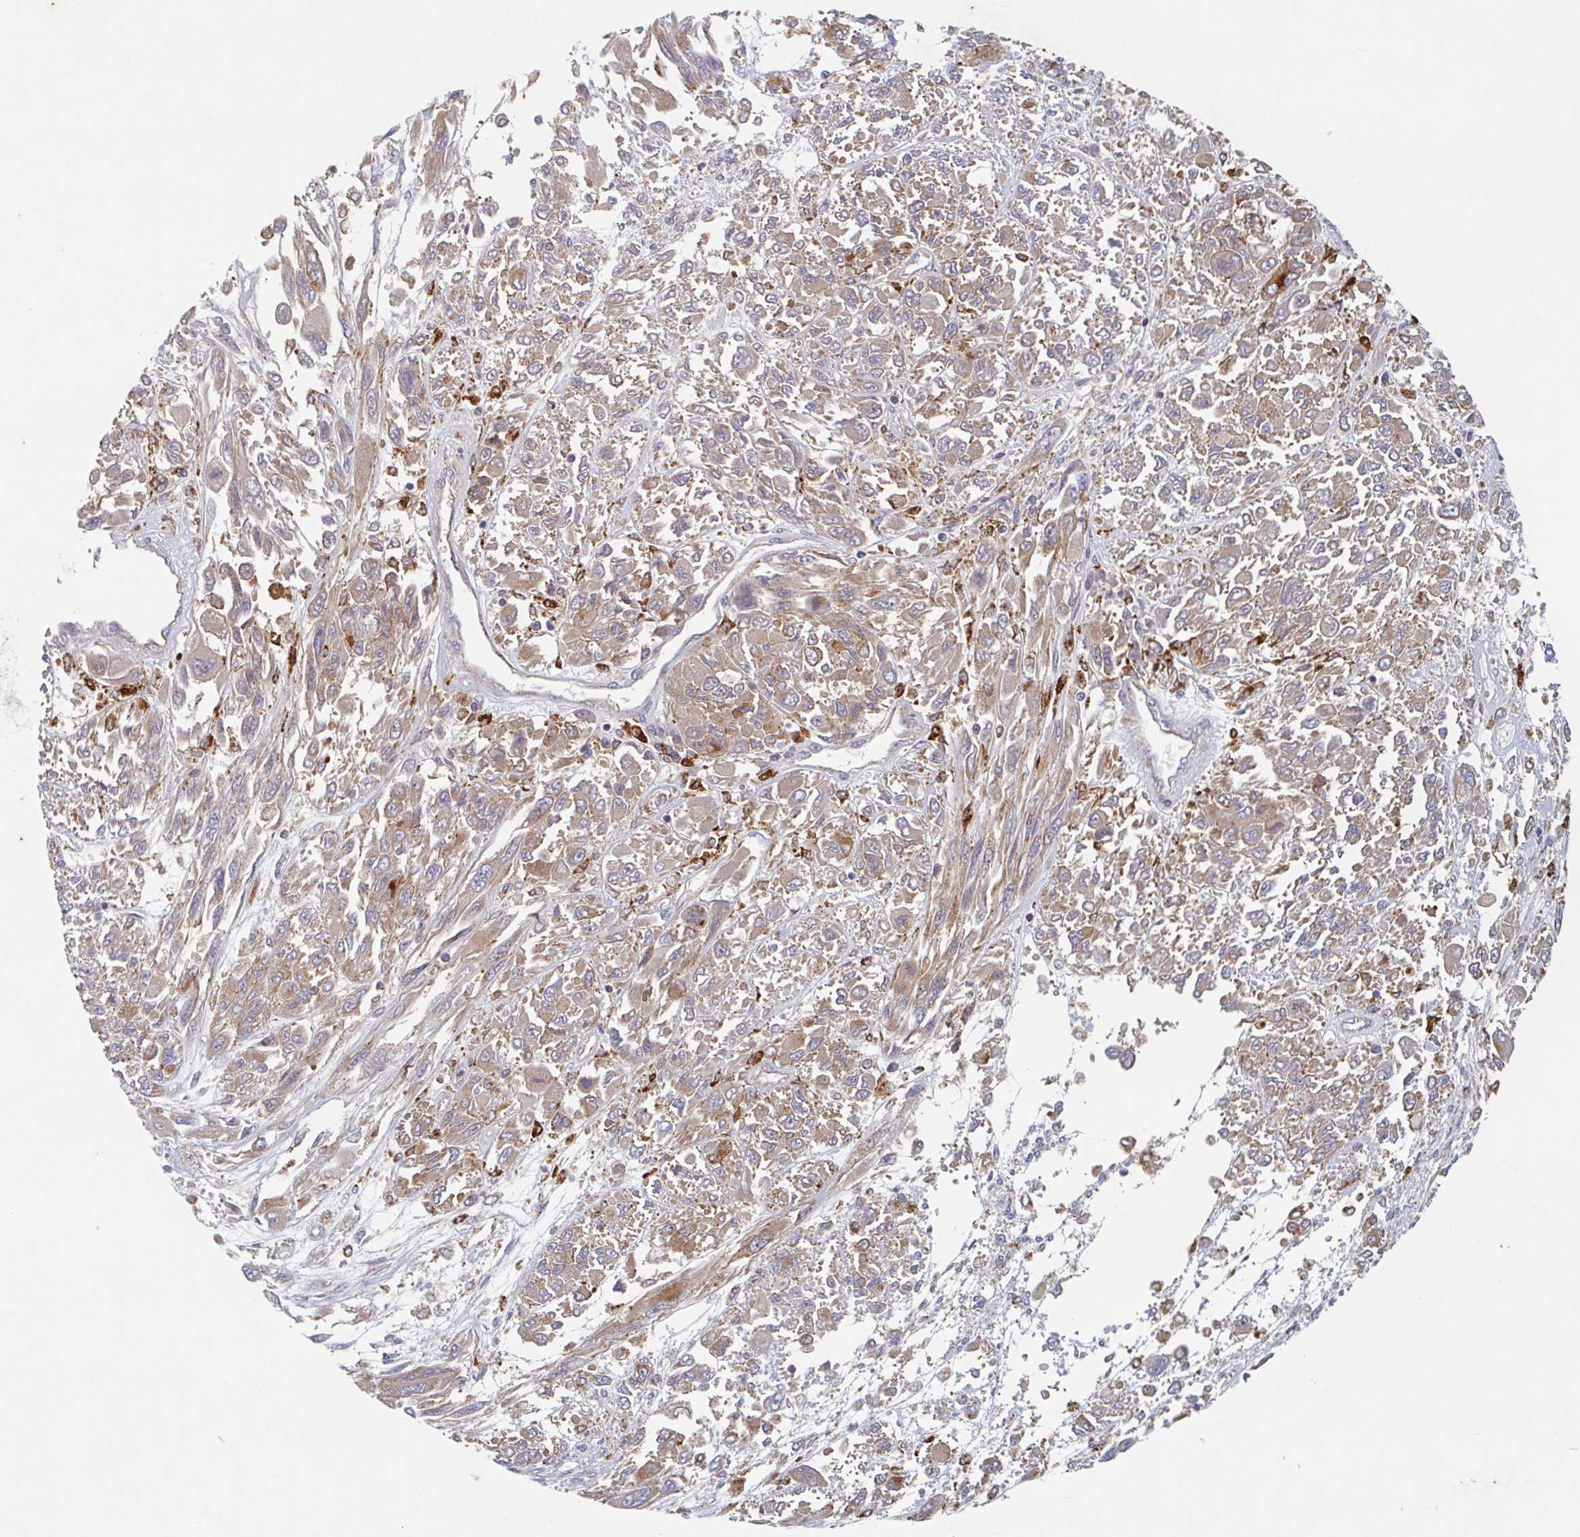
{"staining": {"intensity": "weak", "quantity": ">75%", "location": "cytoplasmic/membranous"}, "tissue": "melanoma", "cell_type": "Tumor cells", "image_type": "cancer", "snomed": [{"axis": "morphology", "description": "Malignant melanoma, NOS"}, {"axis": "topography", "description": "Skin"}], "caption": "An image of human malignant melanoma stained for a protein displays weak cytoplasmic/membranous brown staining in tumor cells. (IHC, brightfield microscopy, high magnification).", "gene": "MANBA", "patient": {"sex": "female", "age": 91}}